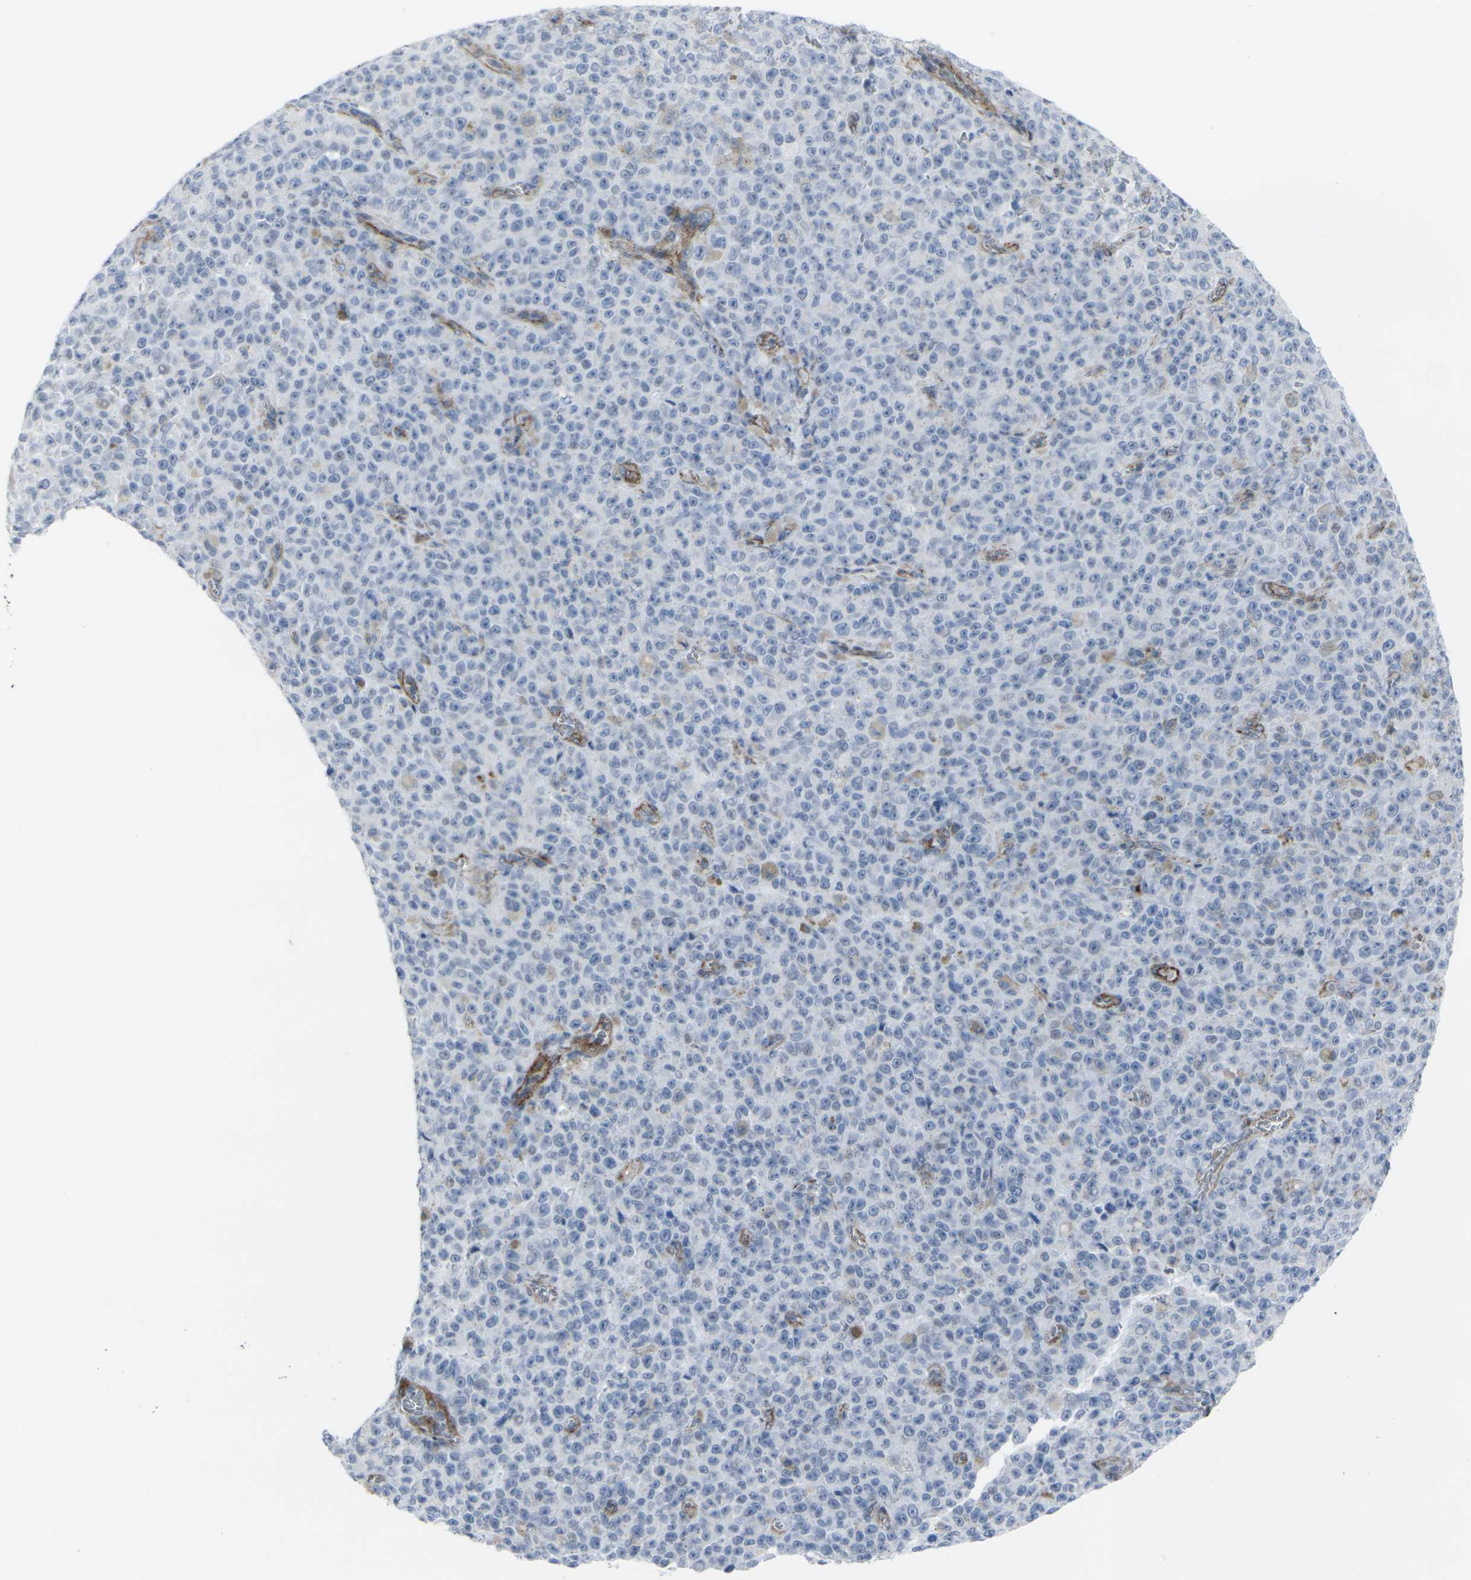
{"staining": {"intensity": "negative", "quantity": "none", "location": "none"}, "tissue": "melanoma", "cell_type": "Tumor cells", "image_type": "cancer", "snomed": [{"axis": "morphology", "description": "Malignant melanoma, NOS"}, {"axis": "topography", "description": "Skin"}], "caption": "Immunohistochemistry of human malignant melanoma shows no positivity in tumor cells.", "gene": "CDH11", "patient": {"sex": "female", "age": 82}}